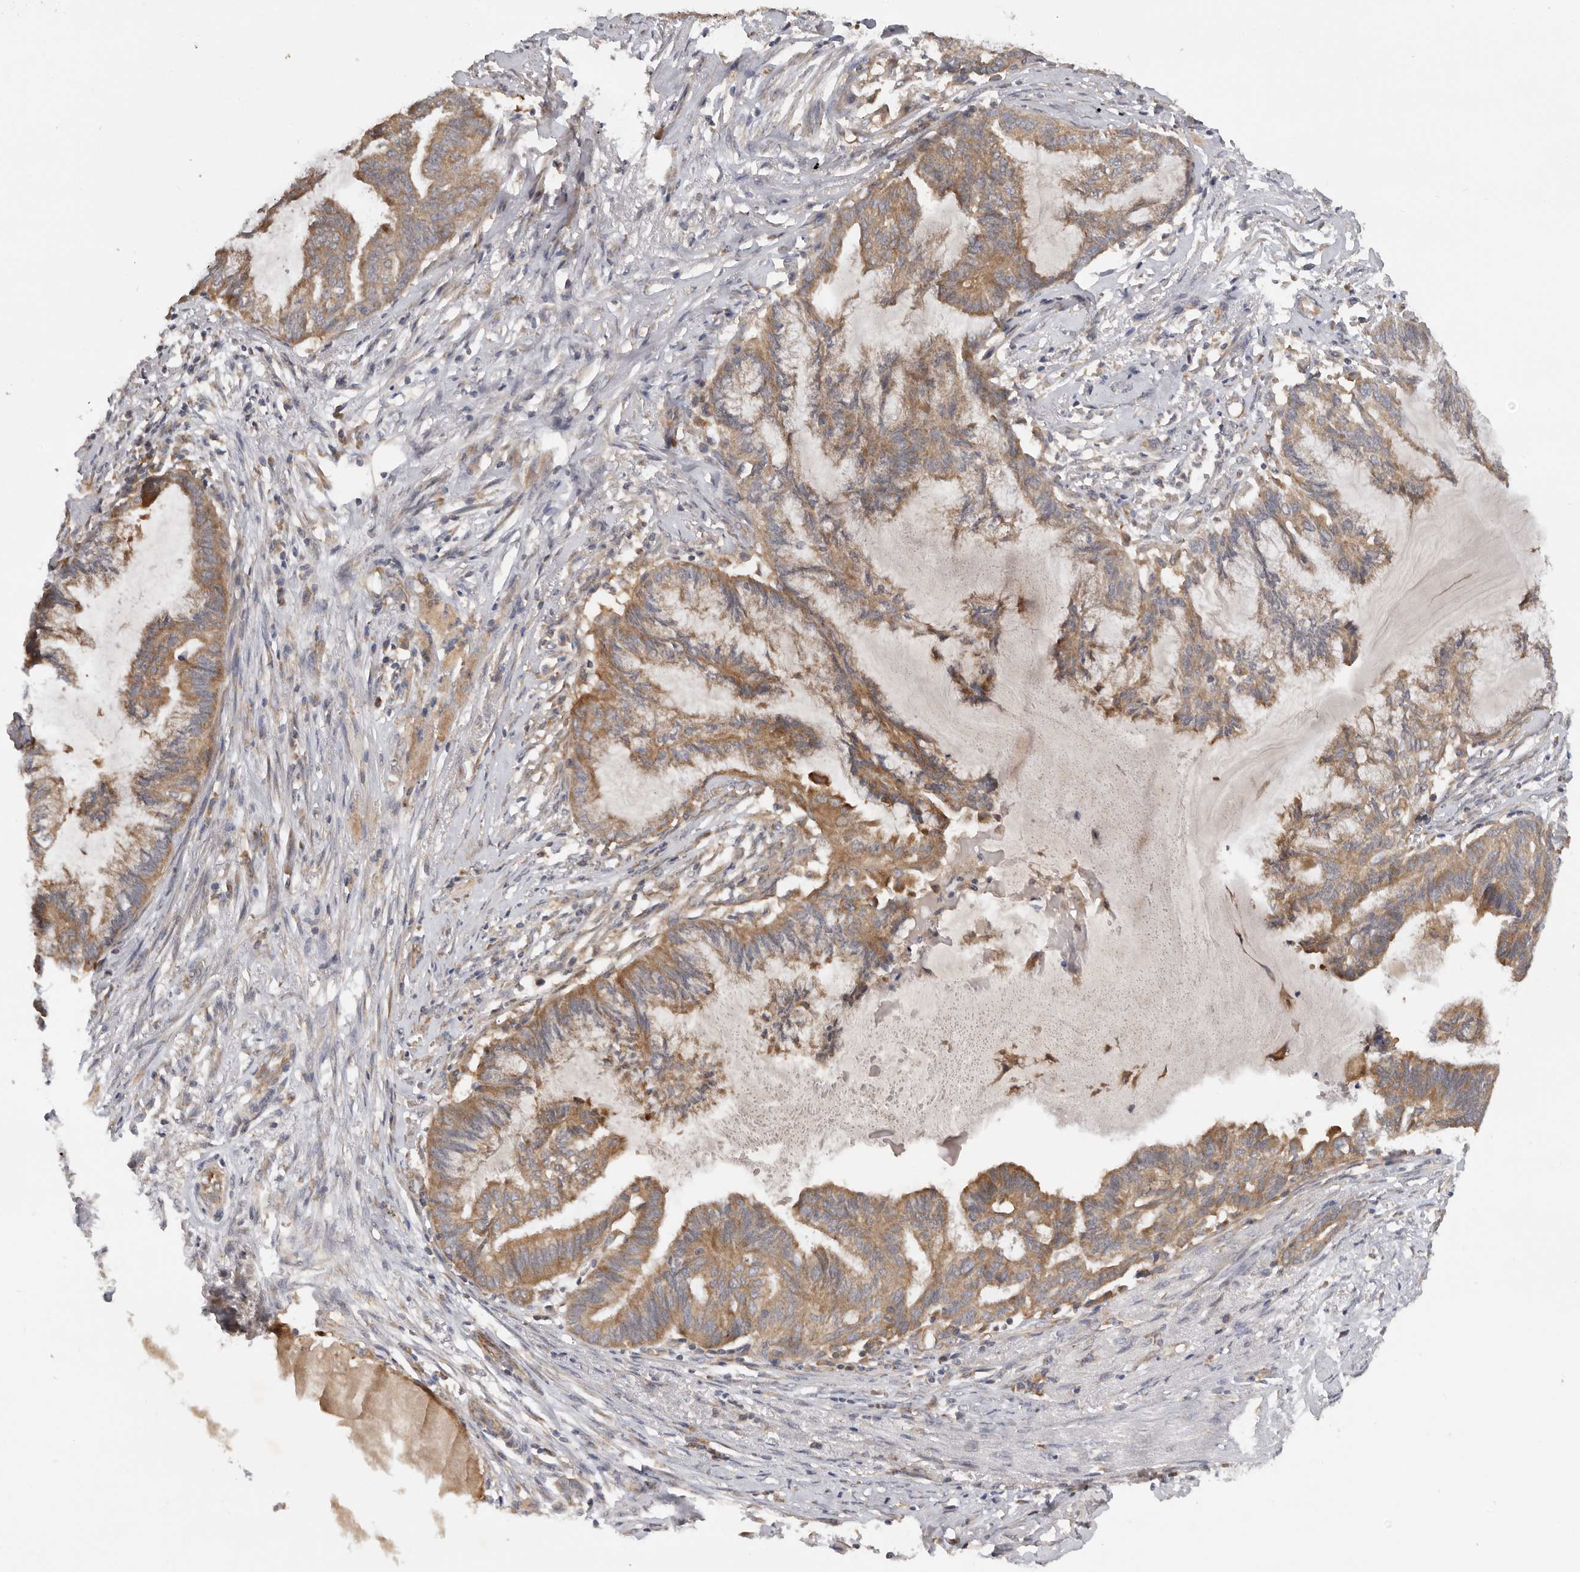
{"staining": {"intensity": "moderate", "quantity": ">75%", "location": "cytoplasmic/membranous"}, "tissue": "endometrial cancer", "cell_type": "Tumor cells", "image_type": "cancer", "snomed": [{"axis": "morphology", "description": "Adenocarcinoma, NOS"}, {"axis": "topography", "description": "Endometrium"}], "caption": "There is medium levels of moderate cytoplasmic/membranous positivity in tumor cells of endometrial cancer, as demonstrated by immunohistochemical staining (brown color).", "gene": "PPP1R42", "patient": {"sex": "female", "age": 86}}